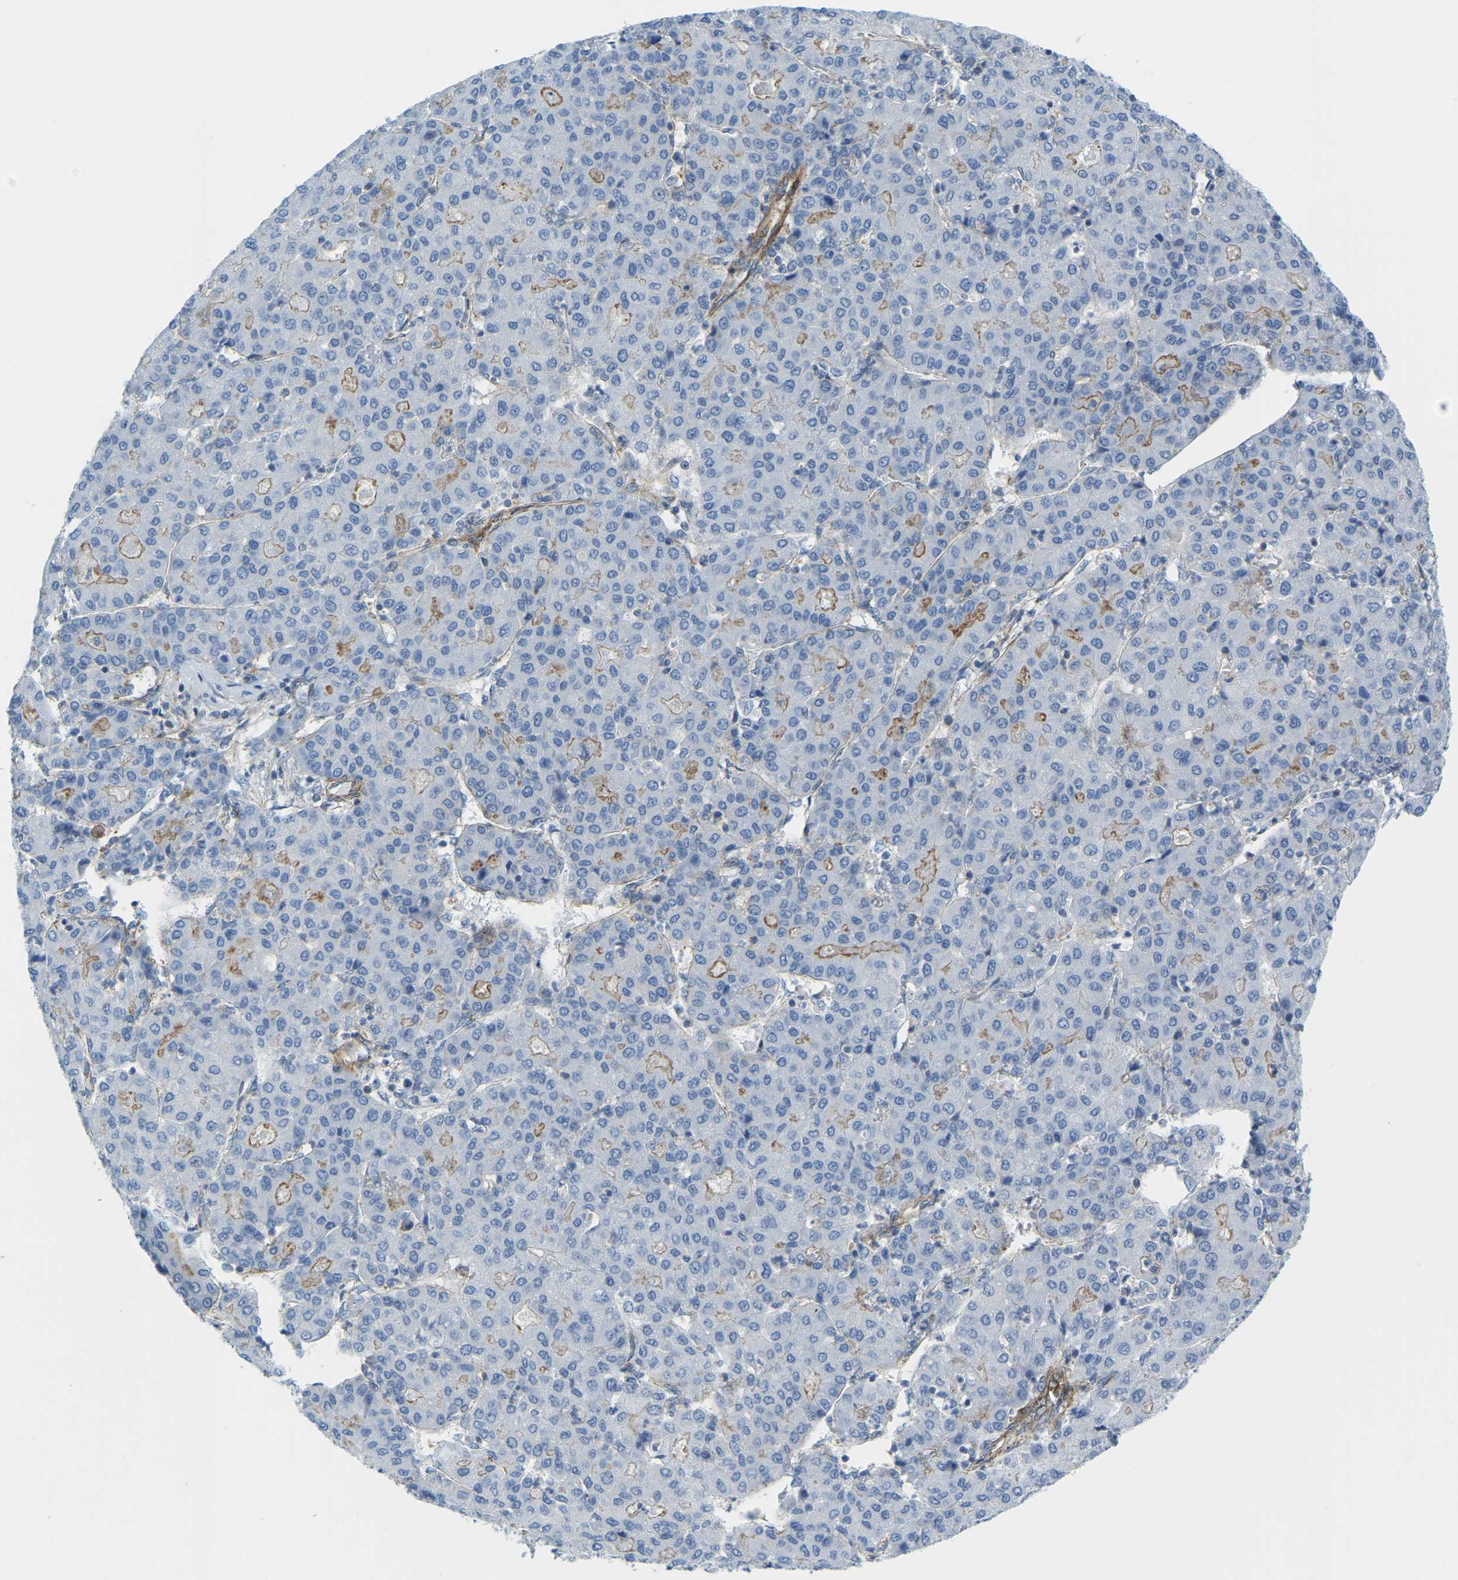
{"staining": {"intensity": "weak", "quantity": "<25%", "location": "cytoplasmic/membranous"}, "tissue": "liver cancer", "cell_type": "Tumor cells", "image_type": "cancer", "snomed": [{"axis": "morphology", "description": "Carcinoma, Hepatocellular, NOS"}, {"axis": "topography", "description": "Liver"}], "caption": "A photomicrograph of hepatocellular carcinoma (liver) stained for a protein shows no brown staining in tumor cells.", "gene": "MYL3", "patient": {"sex": "male", "age": 65}}